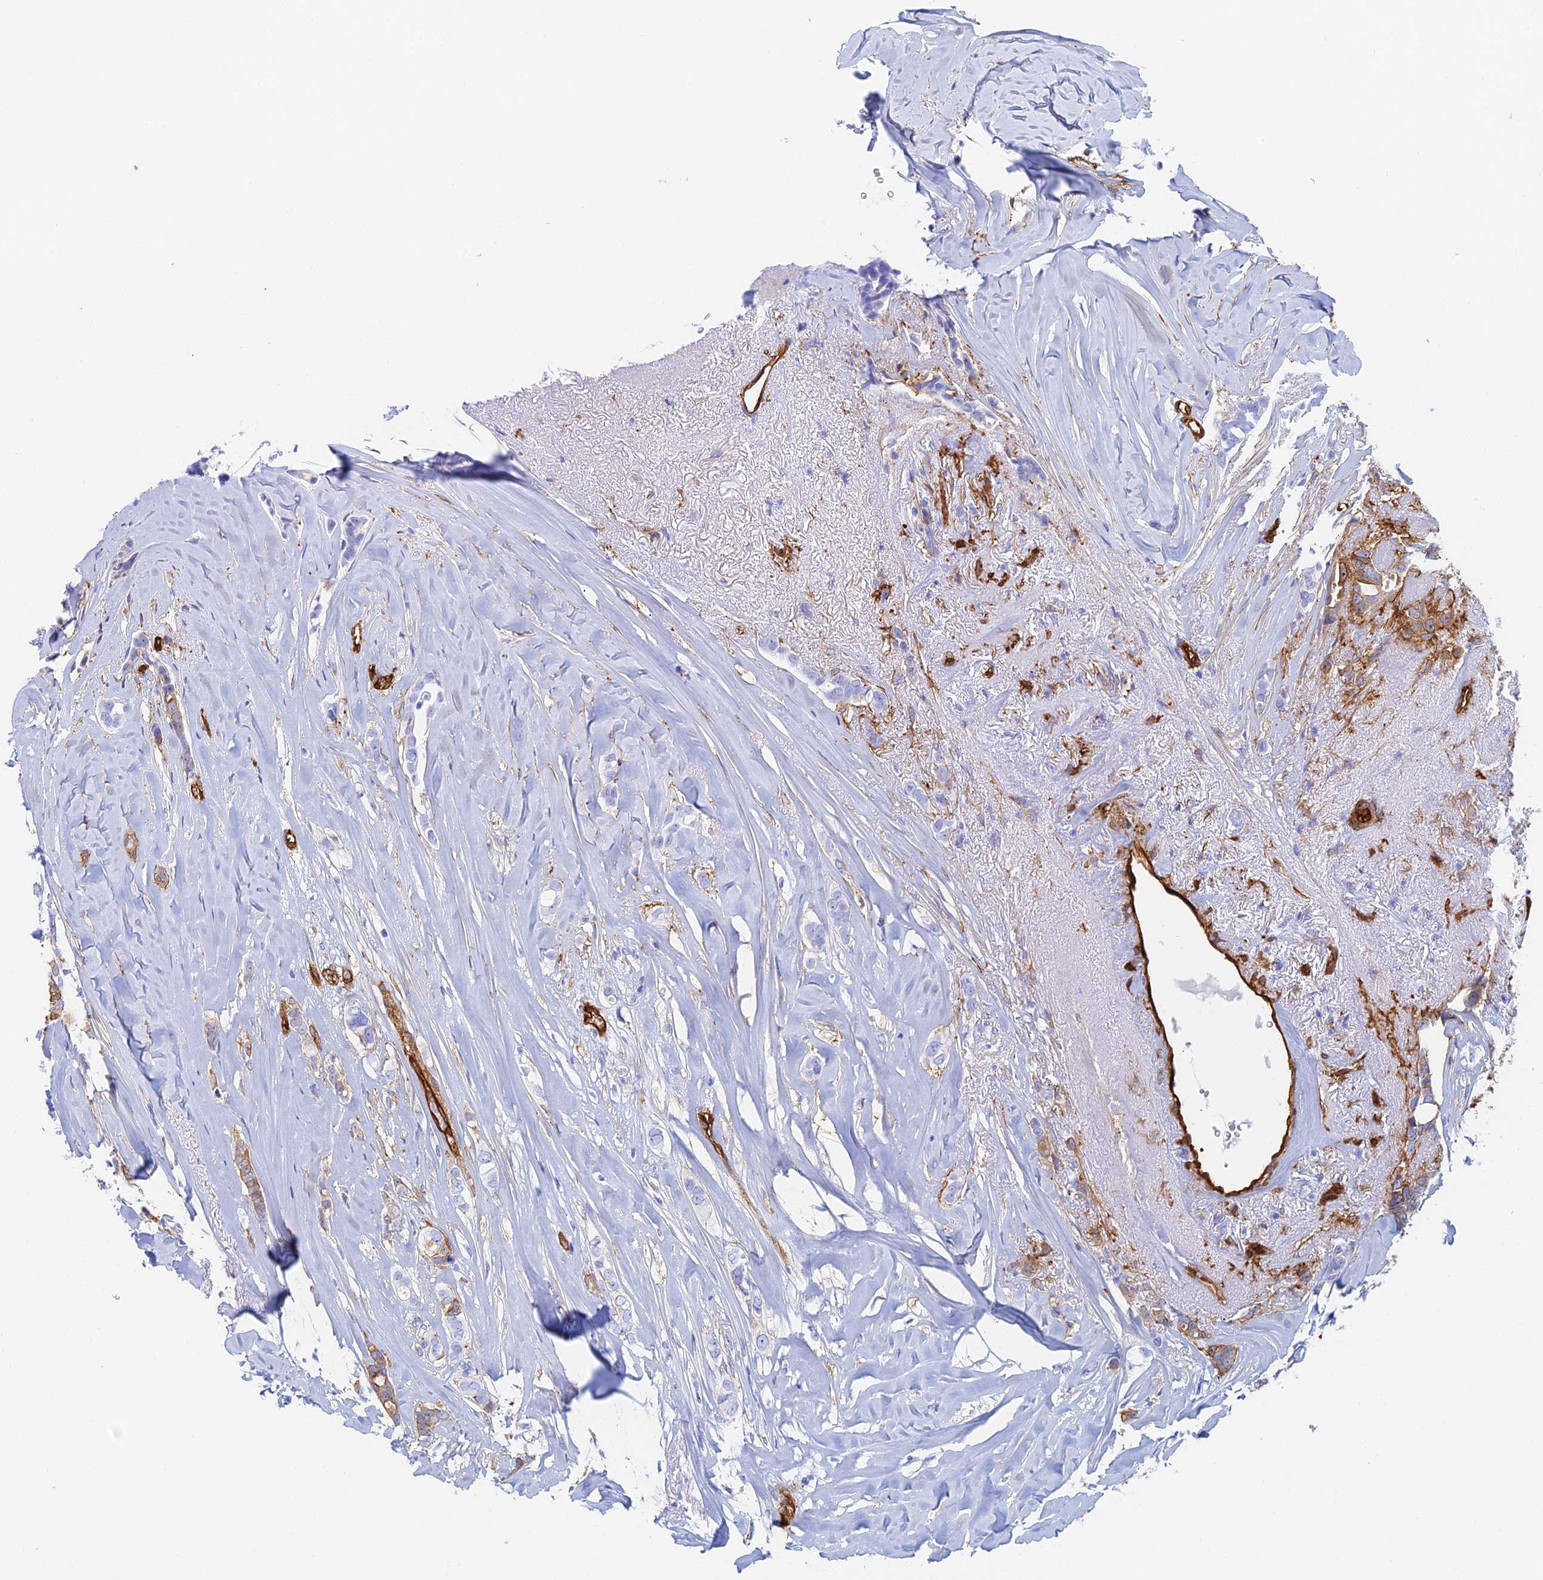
{"staining": {"intensity": "moderate", "quantity": "25%-75%", "location": "cytoplasmic/membranous"}, "tissue": "breast cancer", "cell_type": "Tumor cells", "image_type": "cancer", "snomed": [{"axis": "morphology", "description": "Lobular carcinoma"}, {"axis": "topography", "description": "Breast"}], "caption": "Moderate cytoplasmic/membranous expression for a protein is present in approximately 25%-75% of tumor cells of breast cancer using immunohistochemistry (IHC).", "gene": "CRIP2", "patient": {"sex": "female", "age": 51}}